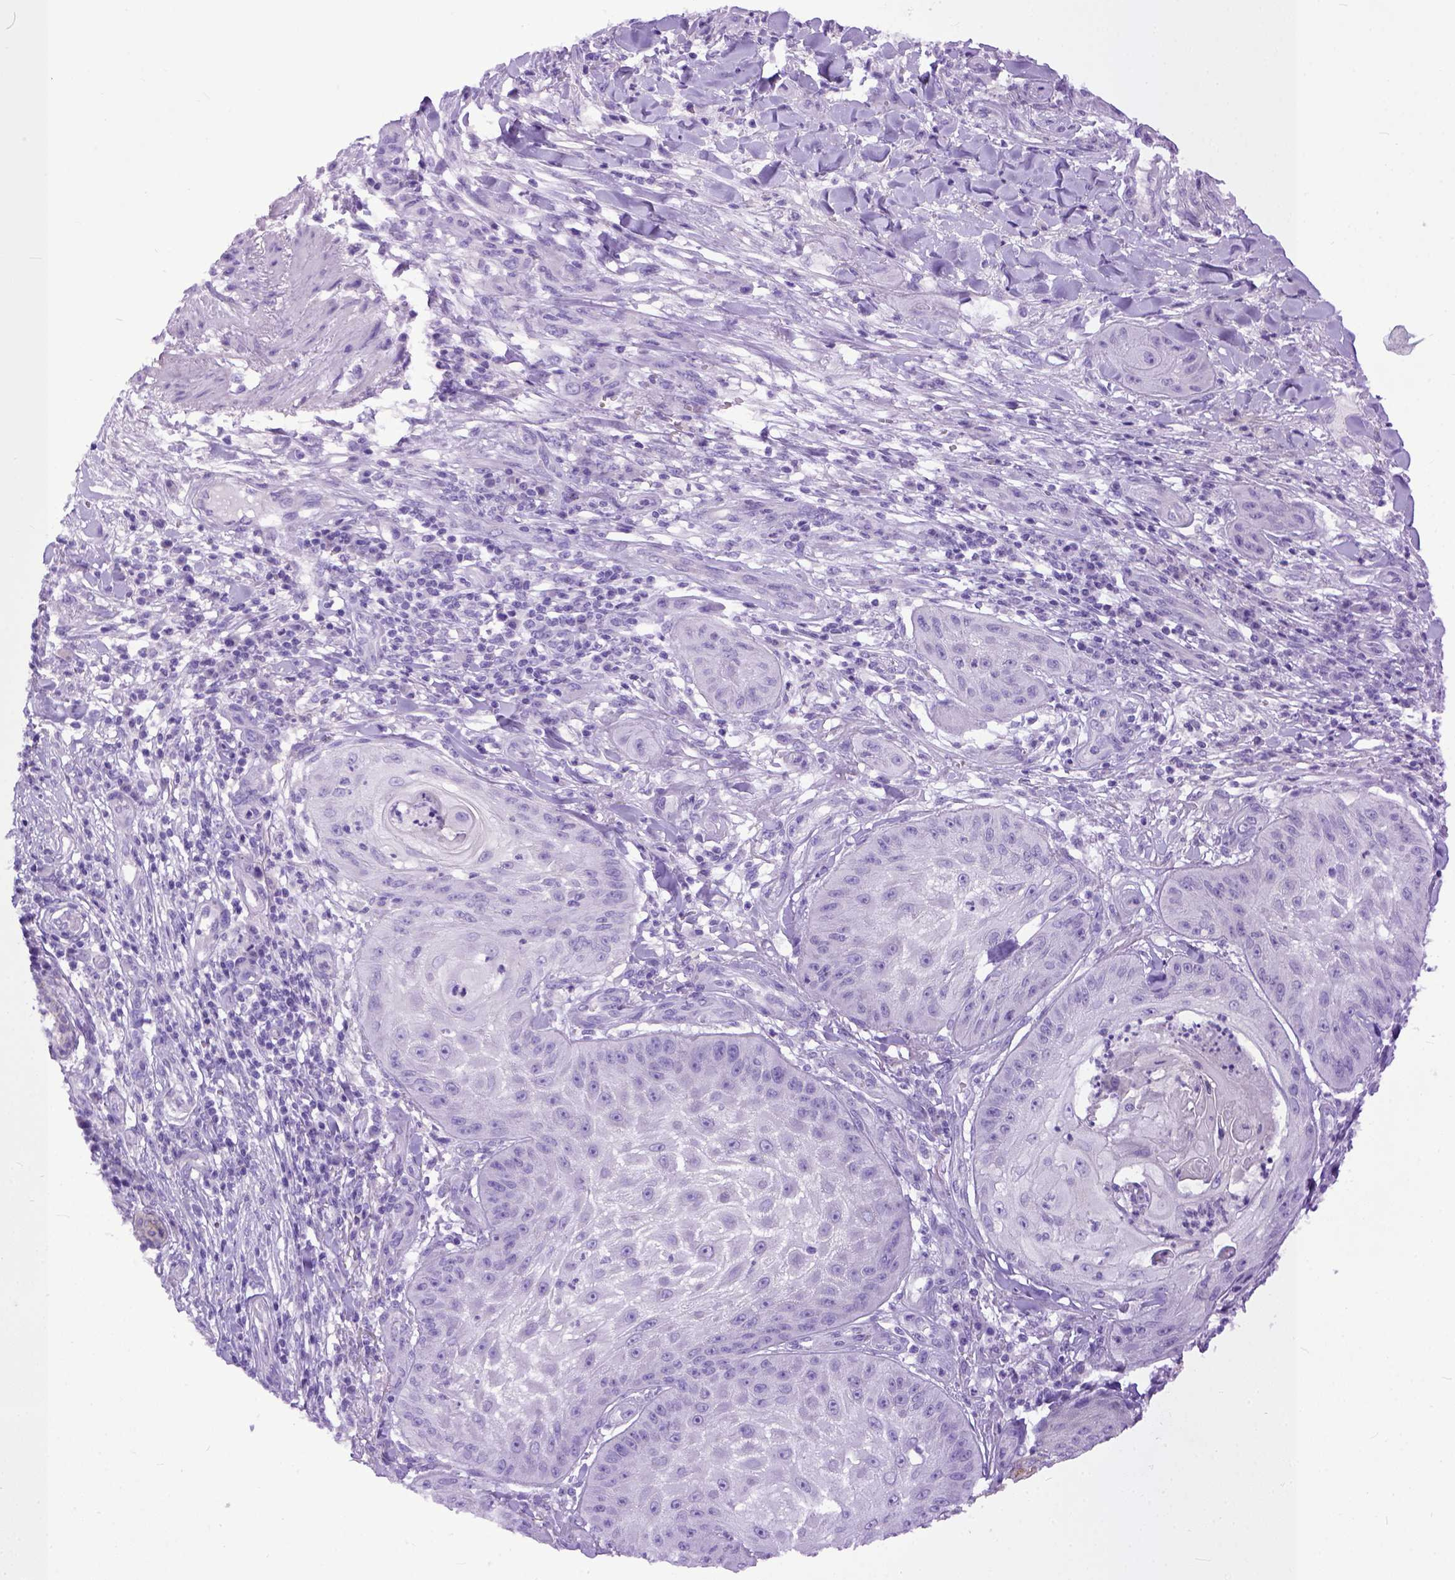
{"staining": {"intensity": "negative", "quantity": "none", "location": "none"}, "tissue": "skin cancer", "cell_type": "Tumor cells", "image_type": "cancer", "snomed": [{"axis": "morphology", "description": "Squamous cell carcinoma, NOS"}, {"axis": "topography", "description": "Skin"}], "caption": "The image exhibits no staining of tumor cells in skin cancer.", "gene": "PPL", "patient": {"sex": "male", "age": 70}}